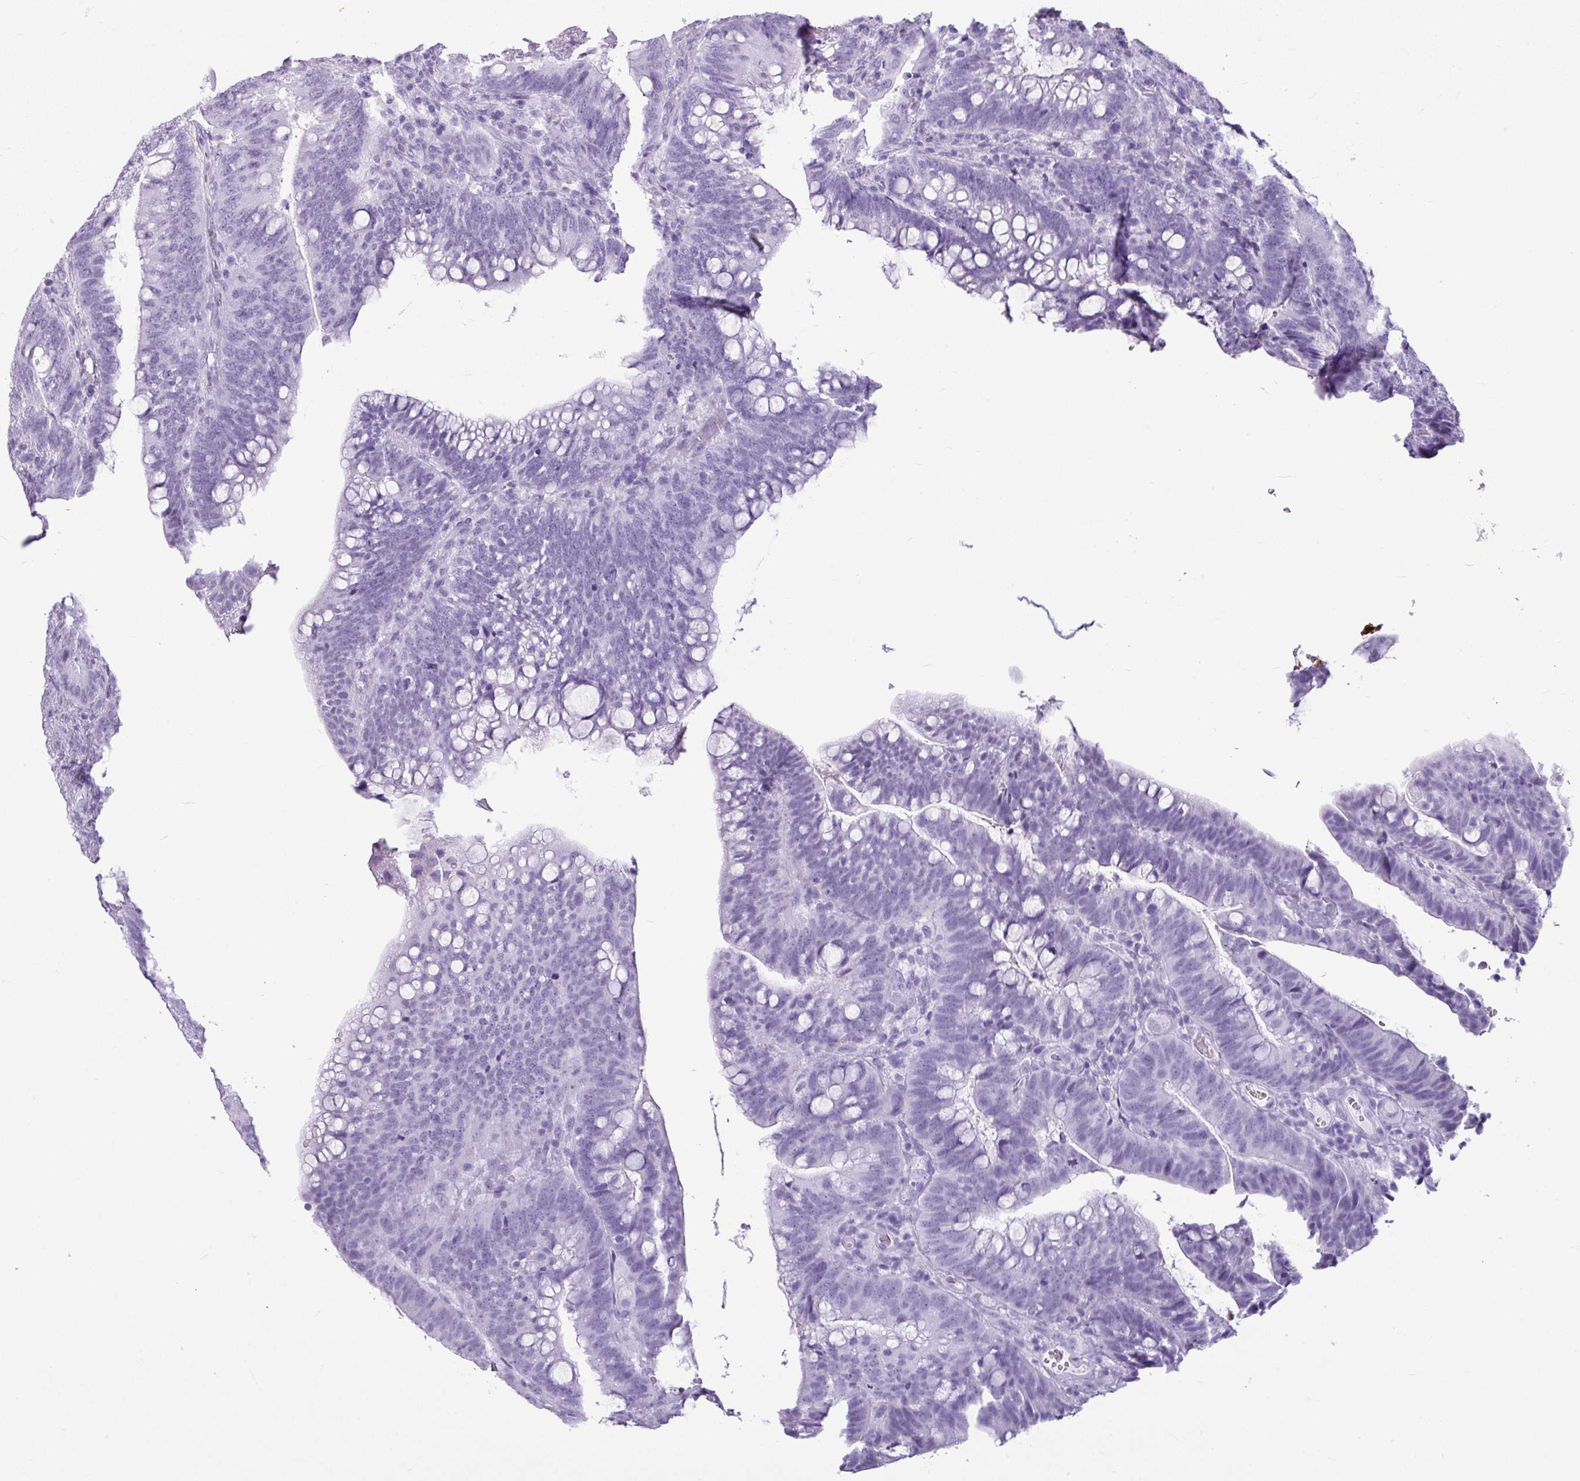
{"staining": {"intensity": "negative", "quantity": "none", "location": "none"}, "tissue": "colorectal cancer", "cell_type": "Tumor cells", "image_type": "cancer", "snomed": [{"axis": "morphology", "description": "Adenocarcinoma, NOS"}, {"axis": "topography", "description": "Colon"}], "caption": "There is no significant staining in tumor cells of colorectal cancer (adenocarcinoma). Nuclei are stained in blue.", "gene": "AMY1B", "patient": {"sex": "female", "age": 66}}